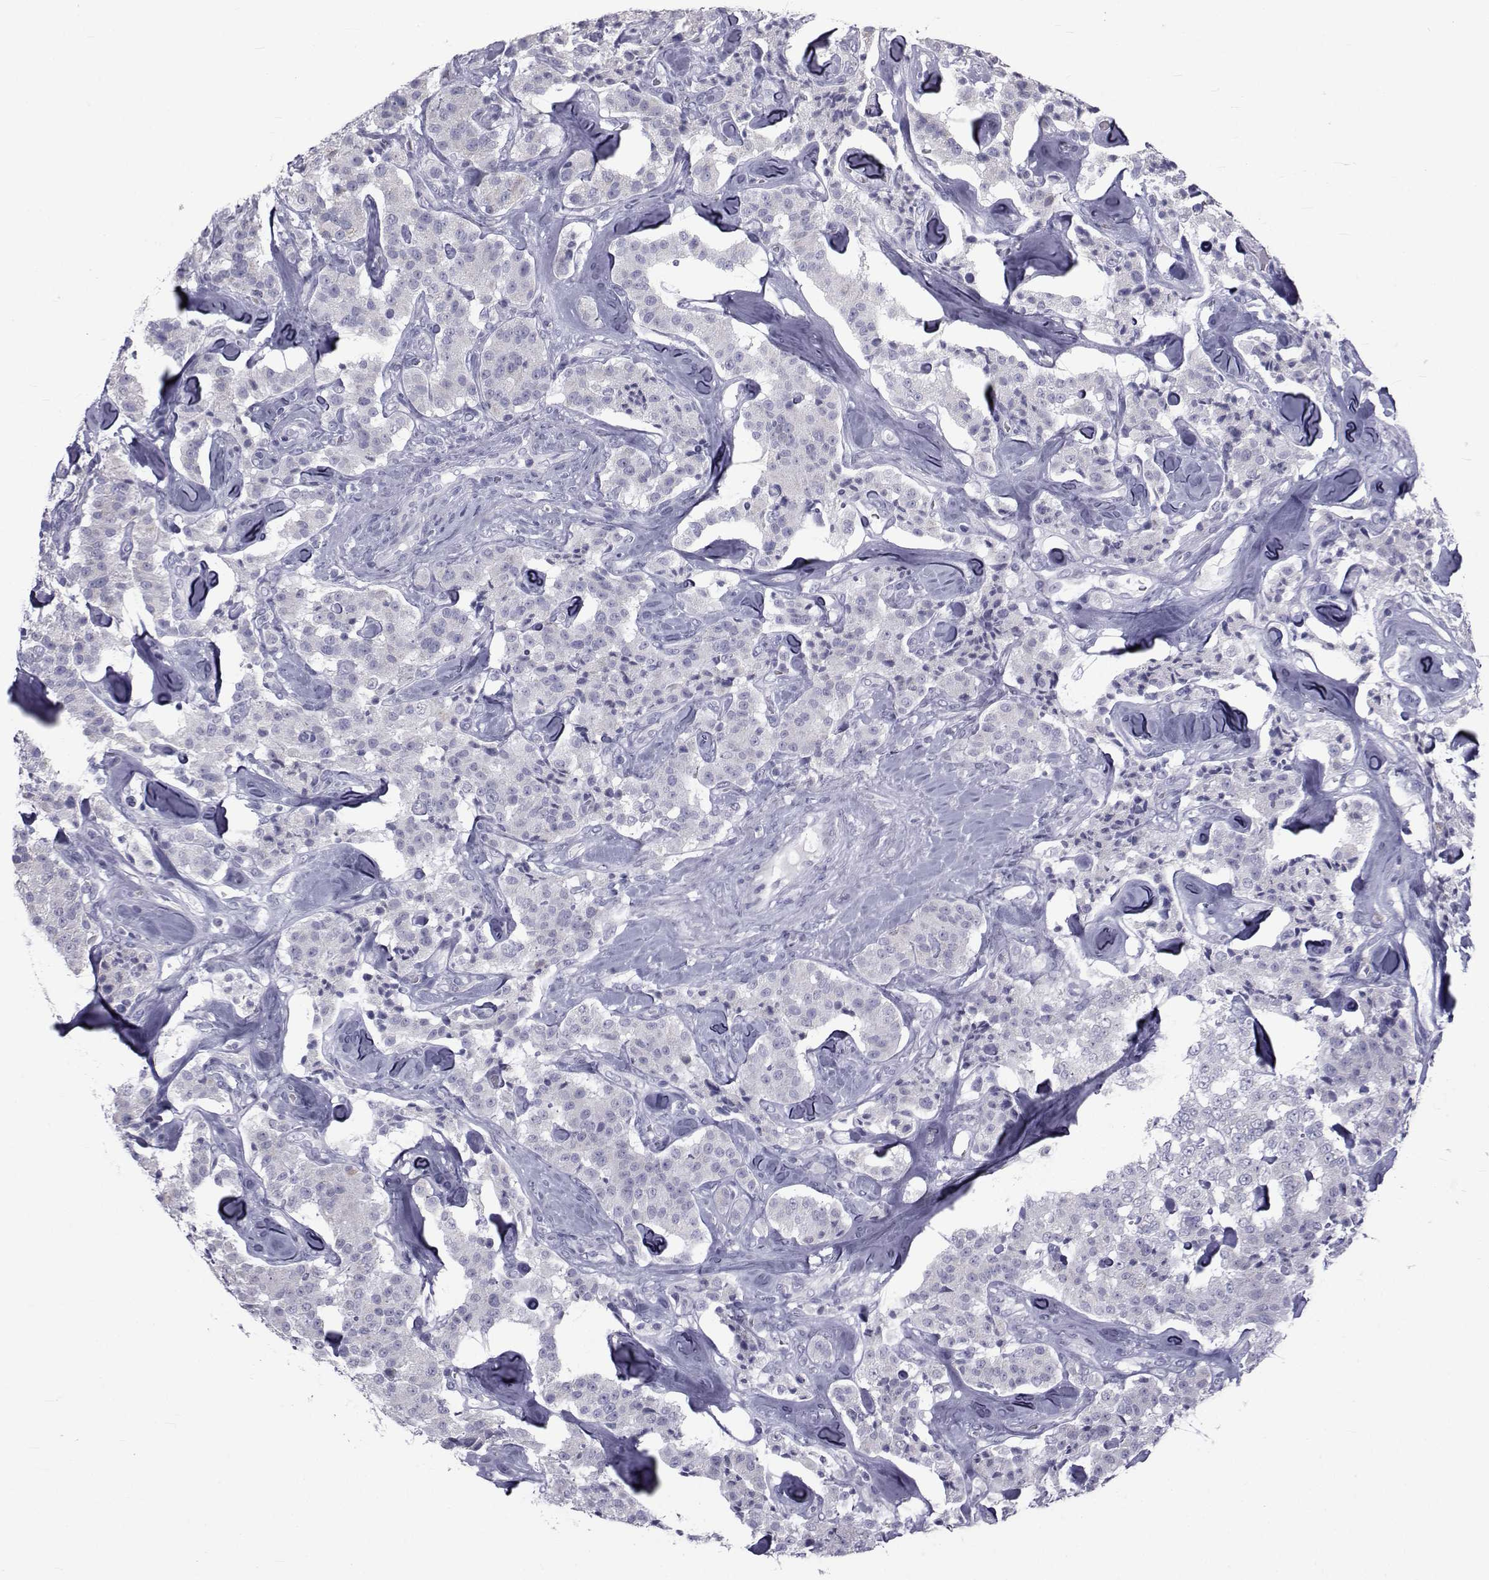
{"staining": {"intensity": "negative", "quantity": "none", "location": "none"}, "tissue": "carcinoid", "cell_type": "Tumor cells", "image_type": "cancer", "snomed": [{"axis": "morphology", "description": "Carcinoid, malignant, NOS"}, {"axis": "topography", "description": "Pancreas"}], "caption": "Immunohistochemistry (IHC) of carcinoid (malignant) exhibits no expression in tumor cells.", "gene": "FDXR", "patient": {"sex": "male", "age": 41}}